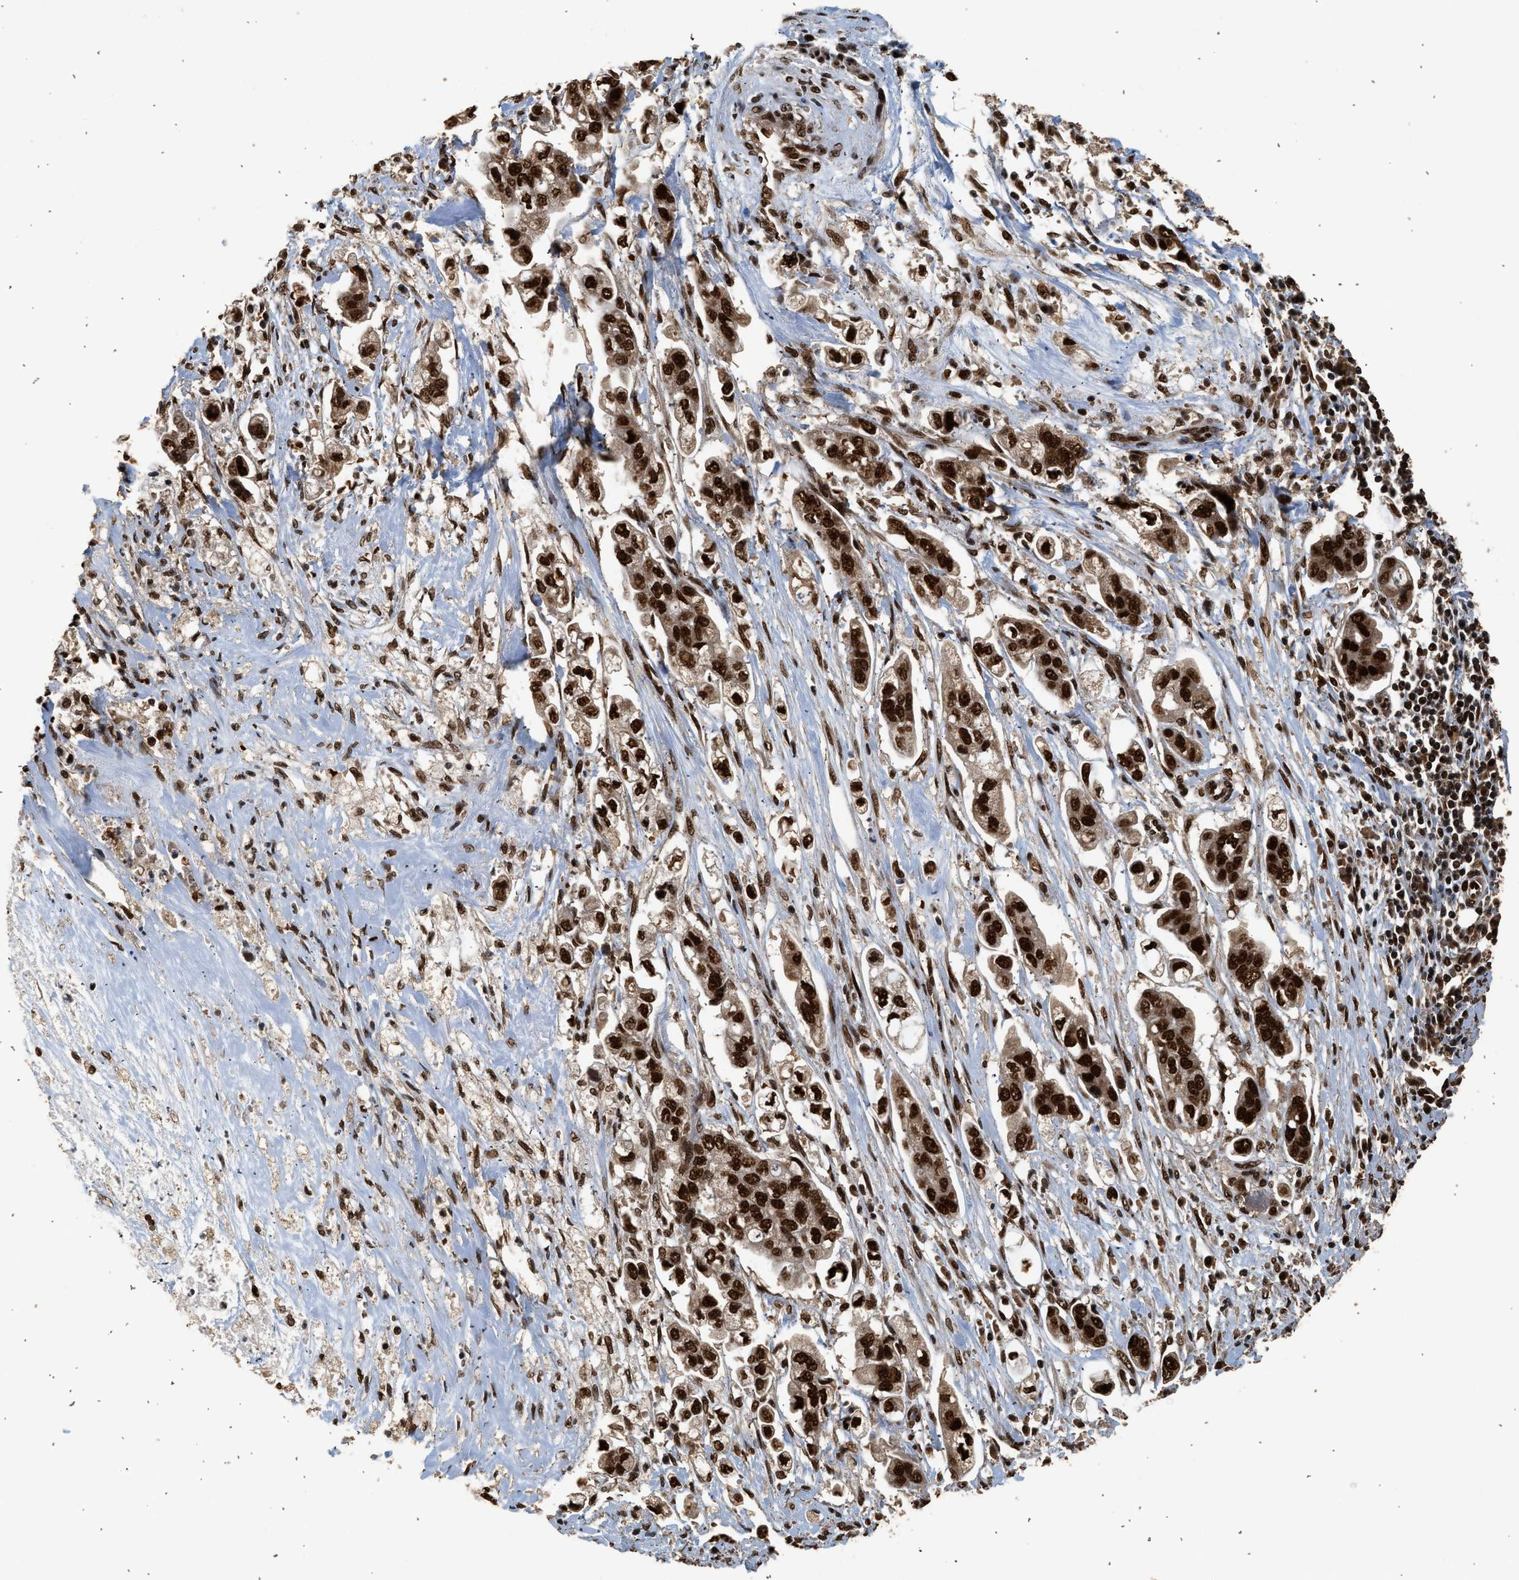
{"staining": {"intensity": "strong", "quantity": ">75%", "location": "nuclear"}, "tissue": "stomach cancer", "cell_type": "Tumor cells", "image_type": "cancer", "snomed": [{"axis": "morphology", "description": "Adenocarcinoma, NOS"}, {"axis": "topography", "description": "Stomach"}], "caption": "Immunohistochemistry photomicrograph of human adenocarcinoma (stomach) stained for a protein (brown), which shows high levels of strong nuclear staining in approximately >75% of tumor cells.", "gene": "PPP4R3B", "patient": {"sex": "male", "age": 62}}